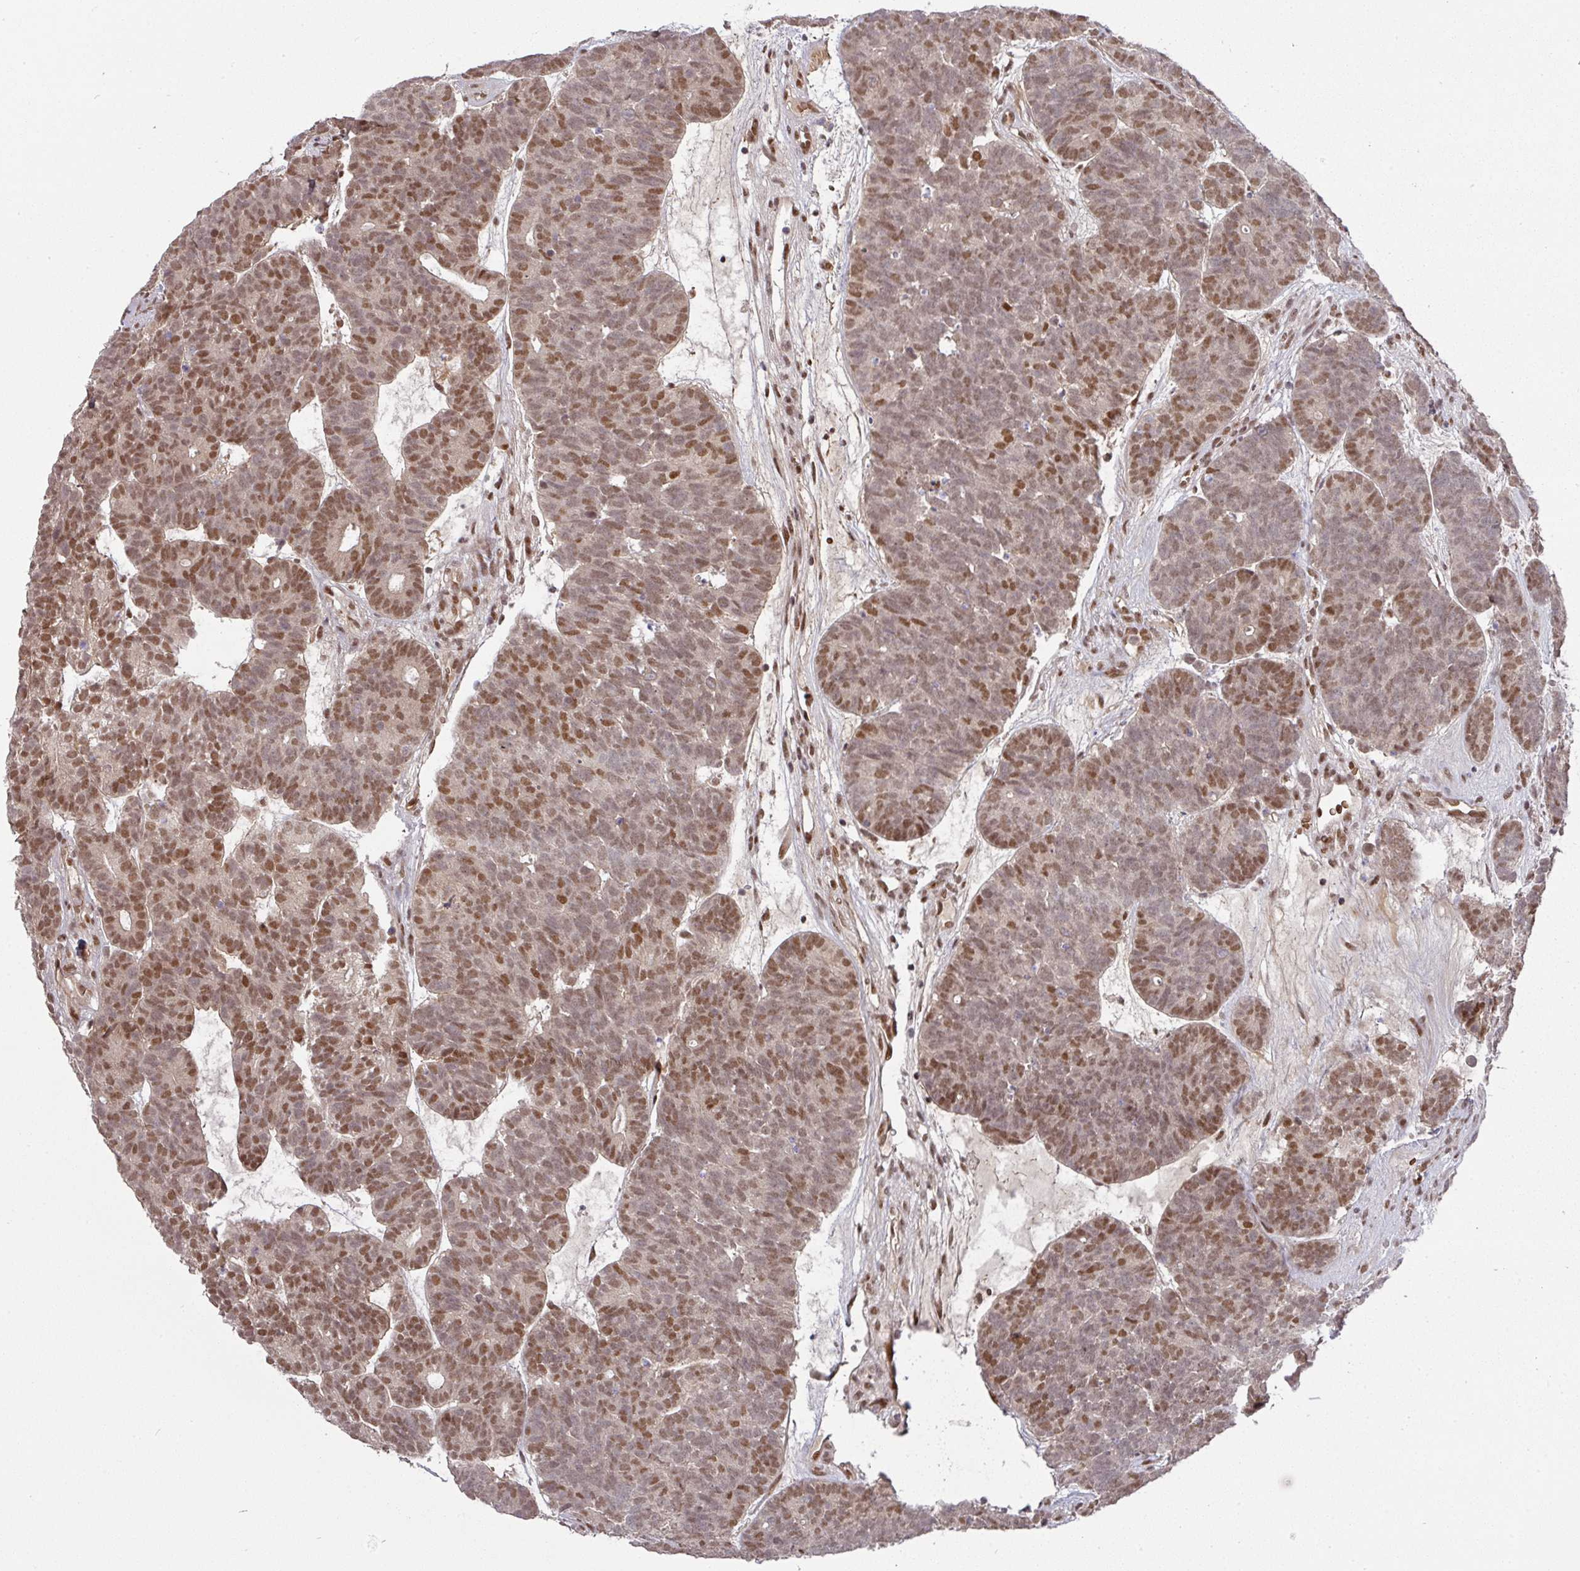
{"staining": {"intensity": "moderate", "quantity": ">75%", "location": "nuclear"}, "tissue": "head and neck cancer", "cell_type": "Tumor cells", "image_type": "cancer", "snomed": [{"axis": "morphology", "description": "Adenocarcinoma, NOS"}, {"axis": "topography", "description": "Head-Neck"}], "caption": "A micrograph of adenocarcinoma (head and neck) stained for a protein shows moderate nuclear brown staining in tumor cells.", "gene": "CIC", "patient": {"sex": "female", "age": 81}}